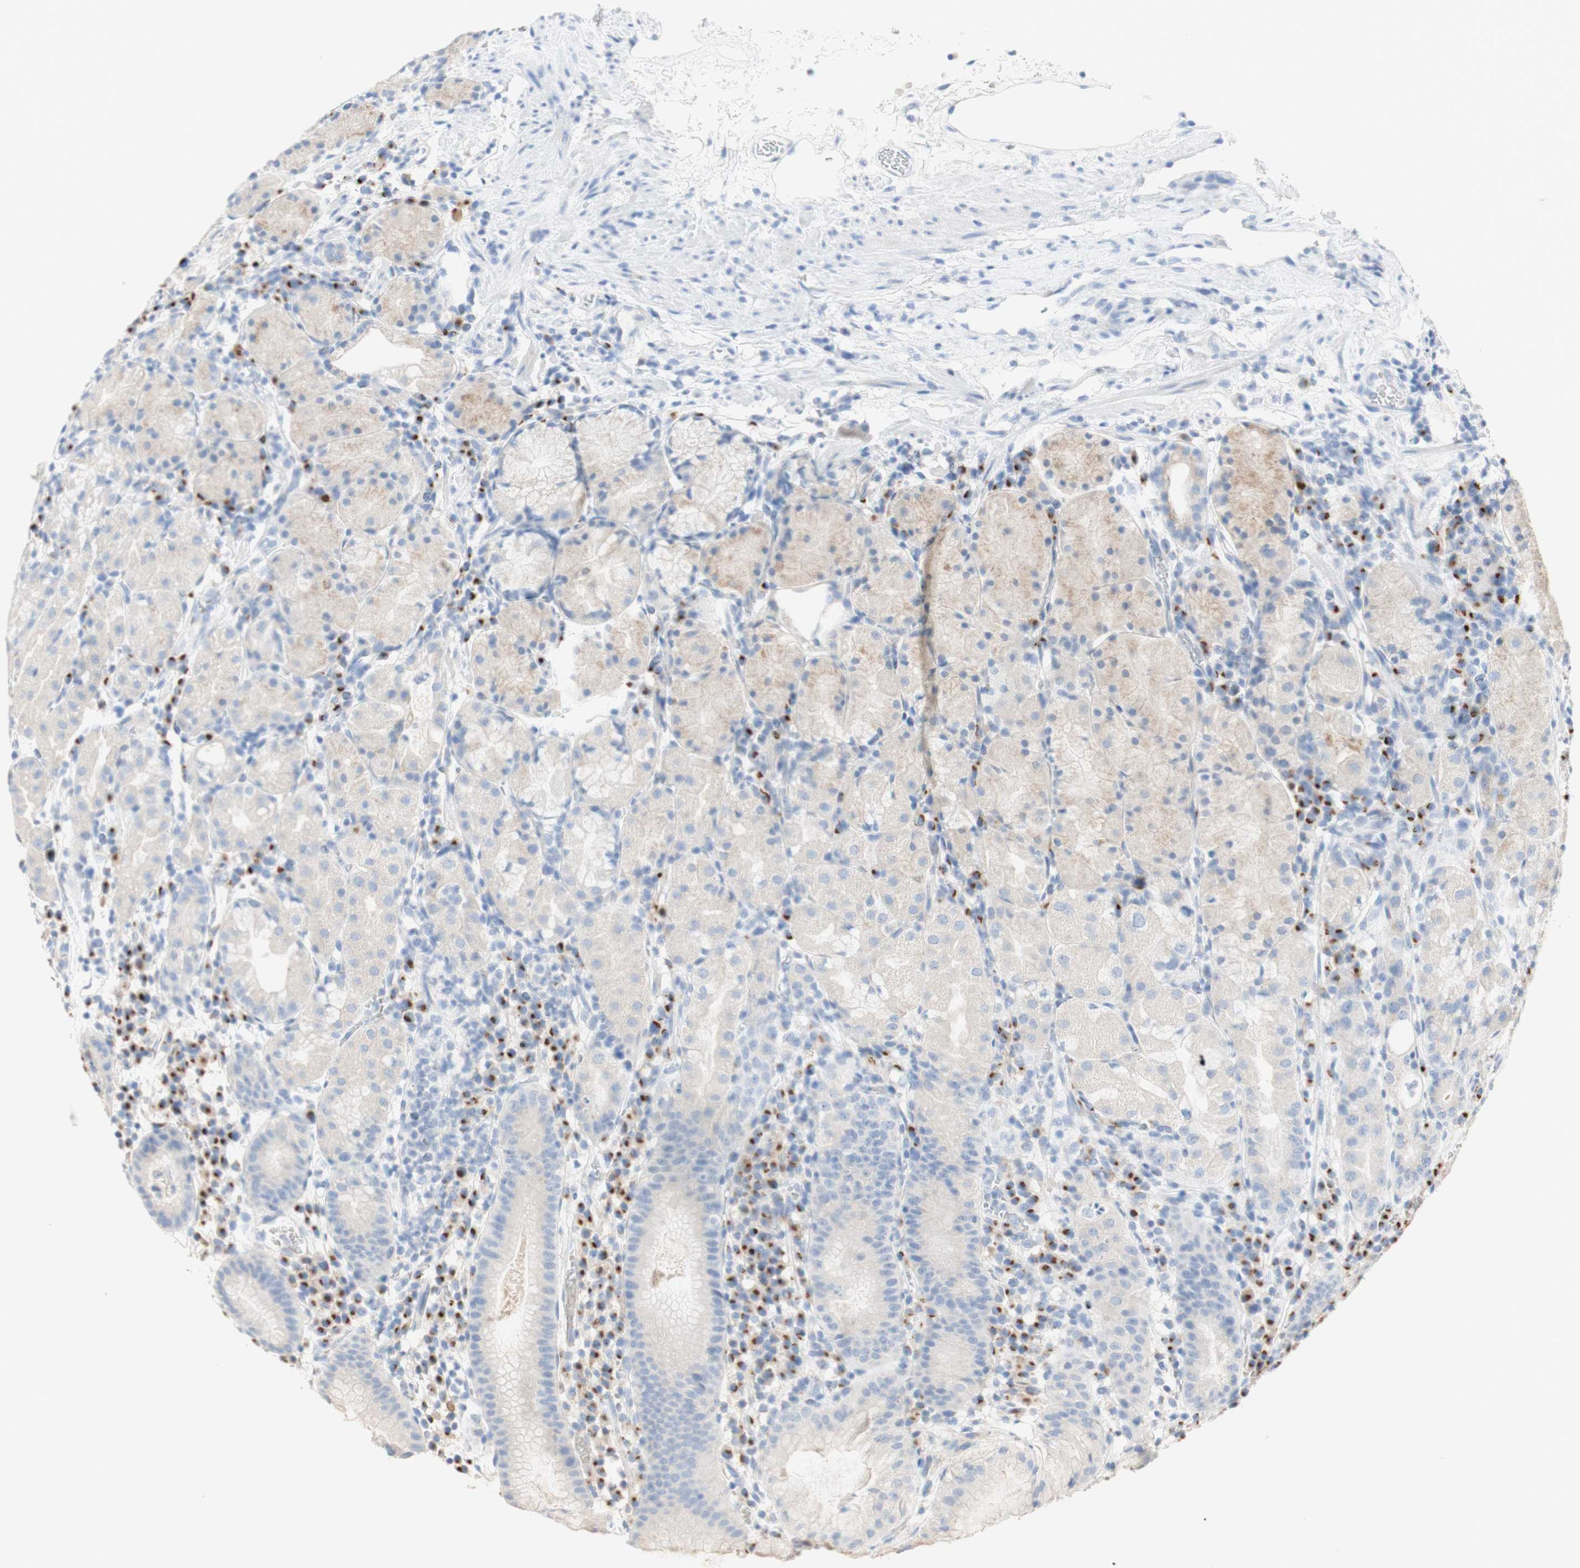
{"staining": {"intensity": "weak", "quantity": "25%-75%", "location": "cytoplasmic/membranous"}, "tissue": "stomach", "cell_type": "Glandular cells", "image_type": "normal", "snomed": [{"axis": "morphology", "description": "Normal tissue, NOS"}, {"axis": "topography", "description": "Stomach"}, {"axis": "topography", "description": "Stomach, lower"}], "caption": "High-power microscopy captured an immunohistochemistry photomicrograph of unremarkable stomach, revealing weak cytoplasmic/membranous expression in about 25%-75% of glandular cells.", "gene": "MANEA", "patient": {"sex": "female", "age": 75}}